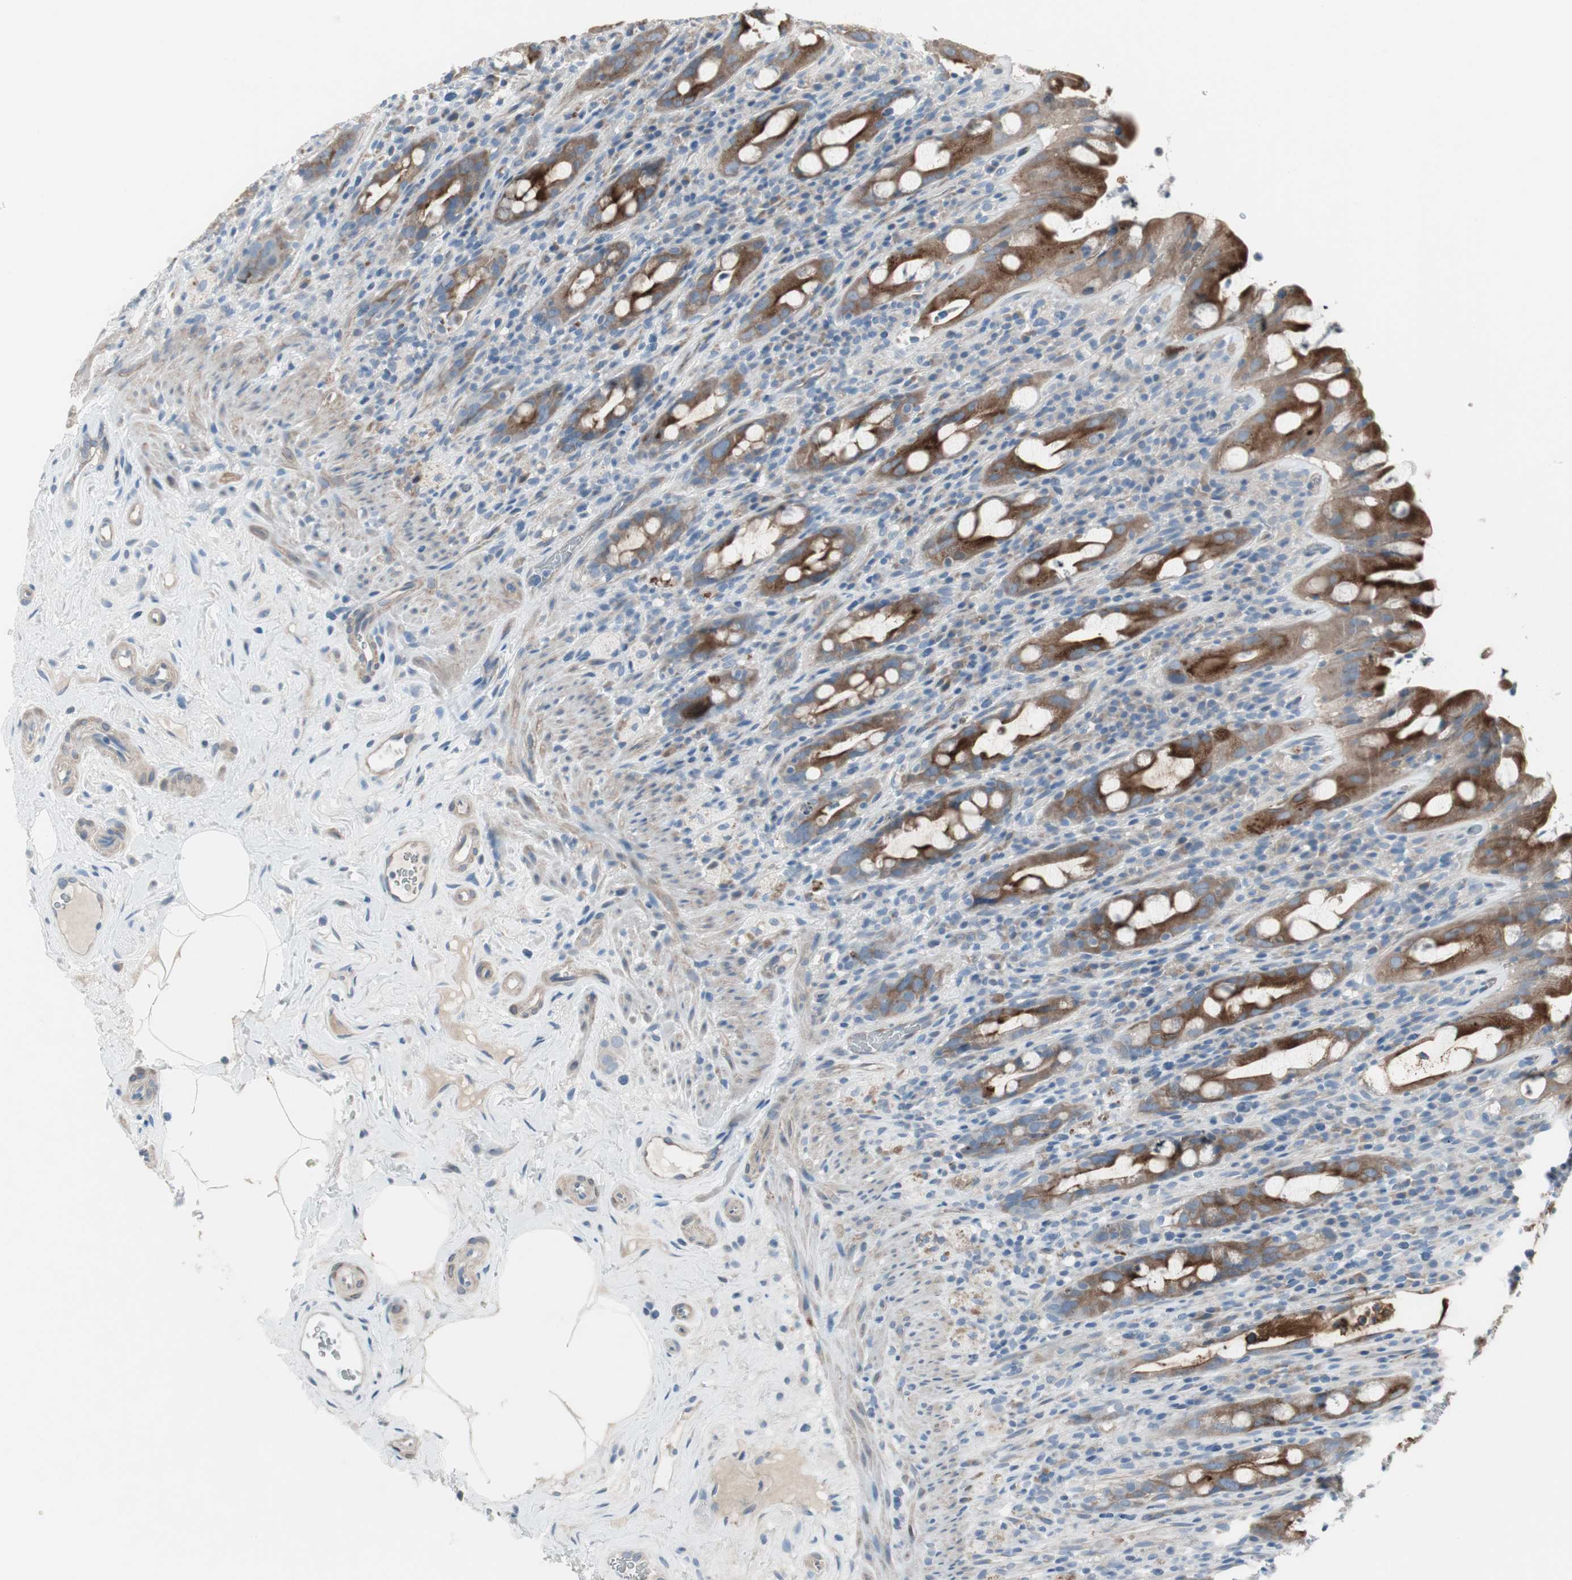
{"staining": {"intensity": "strong", "quantity": ">75%", "location": "cytoplasmic/membranous"}, "tissue": "rectum", "cell_type": "Glandular cells", "image_type": "normal", "snomed": [{"axis": "morphology", "description": "Normal tissue, NOS"}, {"axis": "topography", "description": "Rectum"}], "caption": "A histopathology image of human rectum stained for a protein exhibits strong cytoplasmic/membranous brown staining in glandular cells. (Brightfield microscopy of DAB IHC at high magnification).", "gene": "PIGR", "patient": {"sex": "male", "age": 44}}